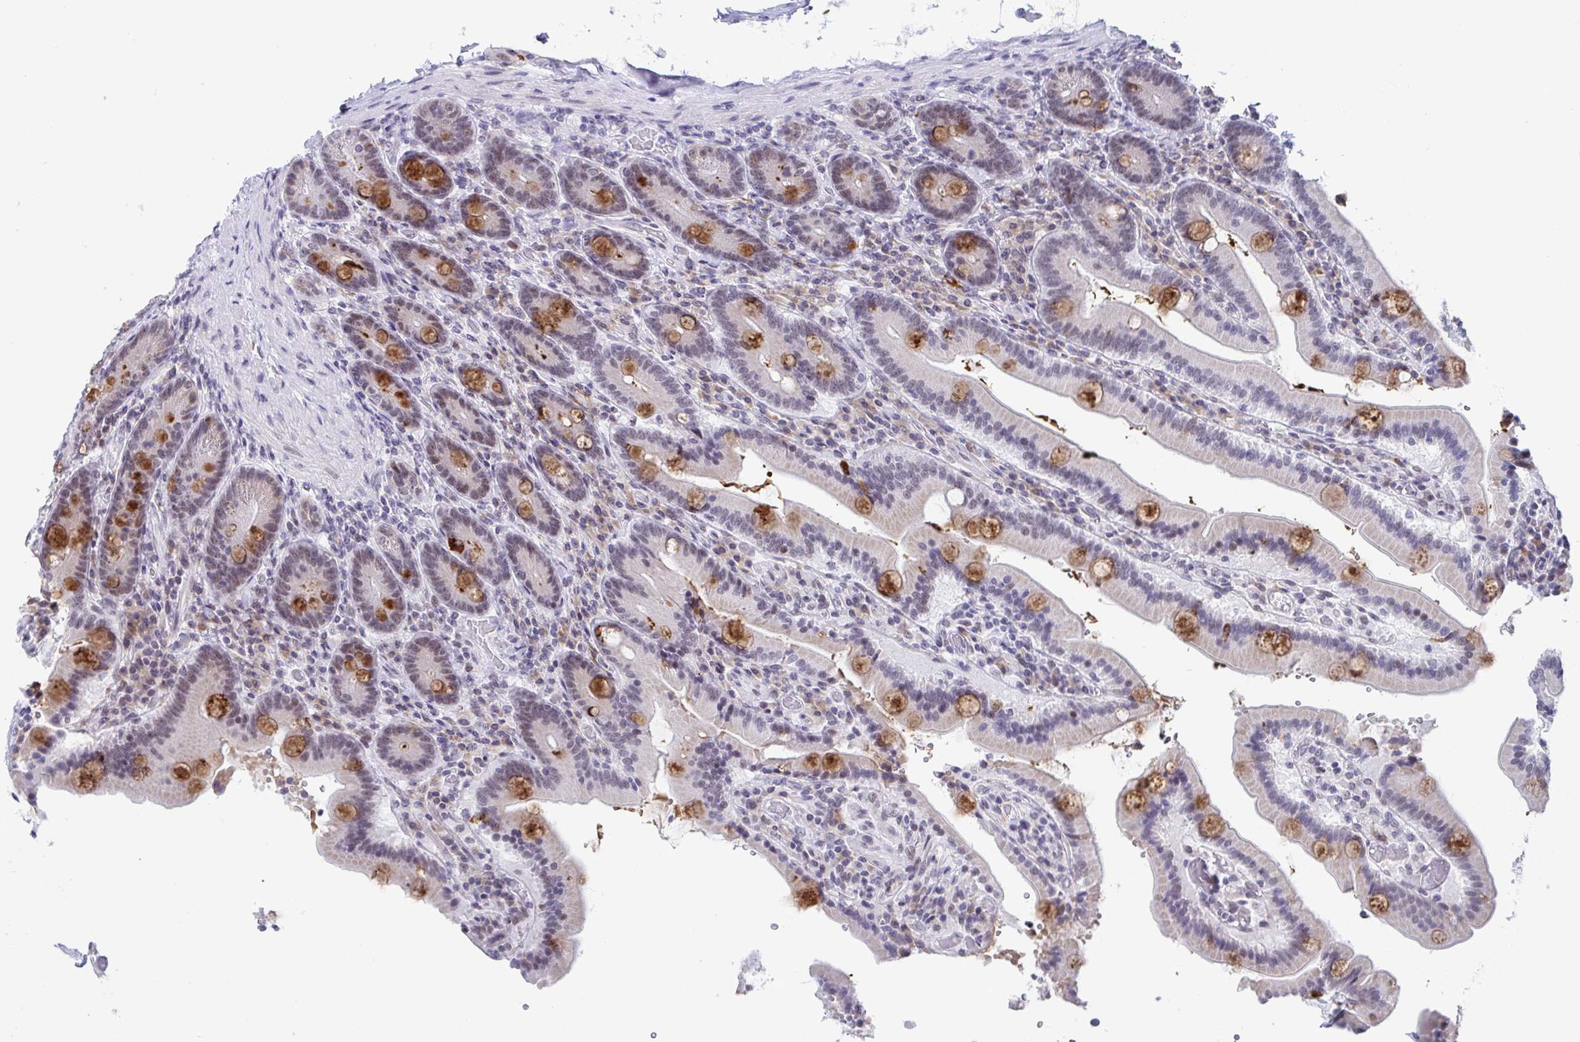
{"staining": {"intensity": "moderate", "quantity": "25%-75%", "location": "cytoplasmic/membranous"}, "tissue": "duodenum", "cell_type": "Glandular cells", "image_type": "normal", "snomed": [{"axis": "morphology", "description": "Normal tissue, NOS"}, {"axis": "topography", "description": "Duodenum"}], "caption": "Immunohistochemical staining of unremarkable duodenum exhibits medium levels of moderate cytoplasmic/membranous expression in approximately 25%-75% of glandular cells. (Brightfield microscopy of DAB IHC at high magnification).", "gene": "WDR72", "patient": {"sex": "female", "age": 62}}